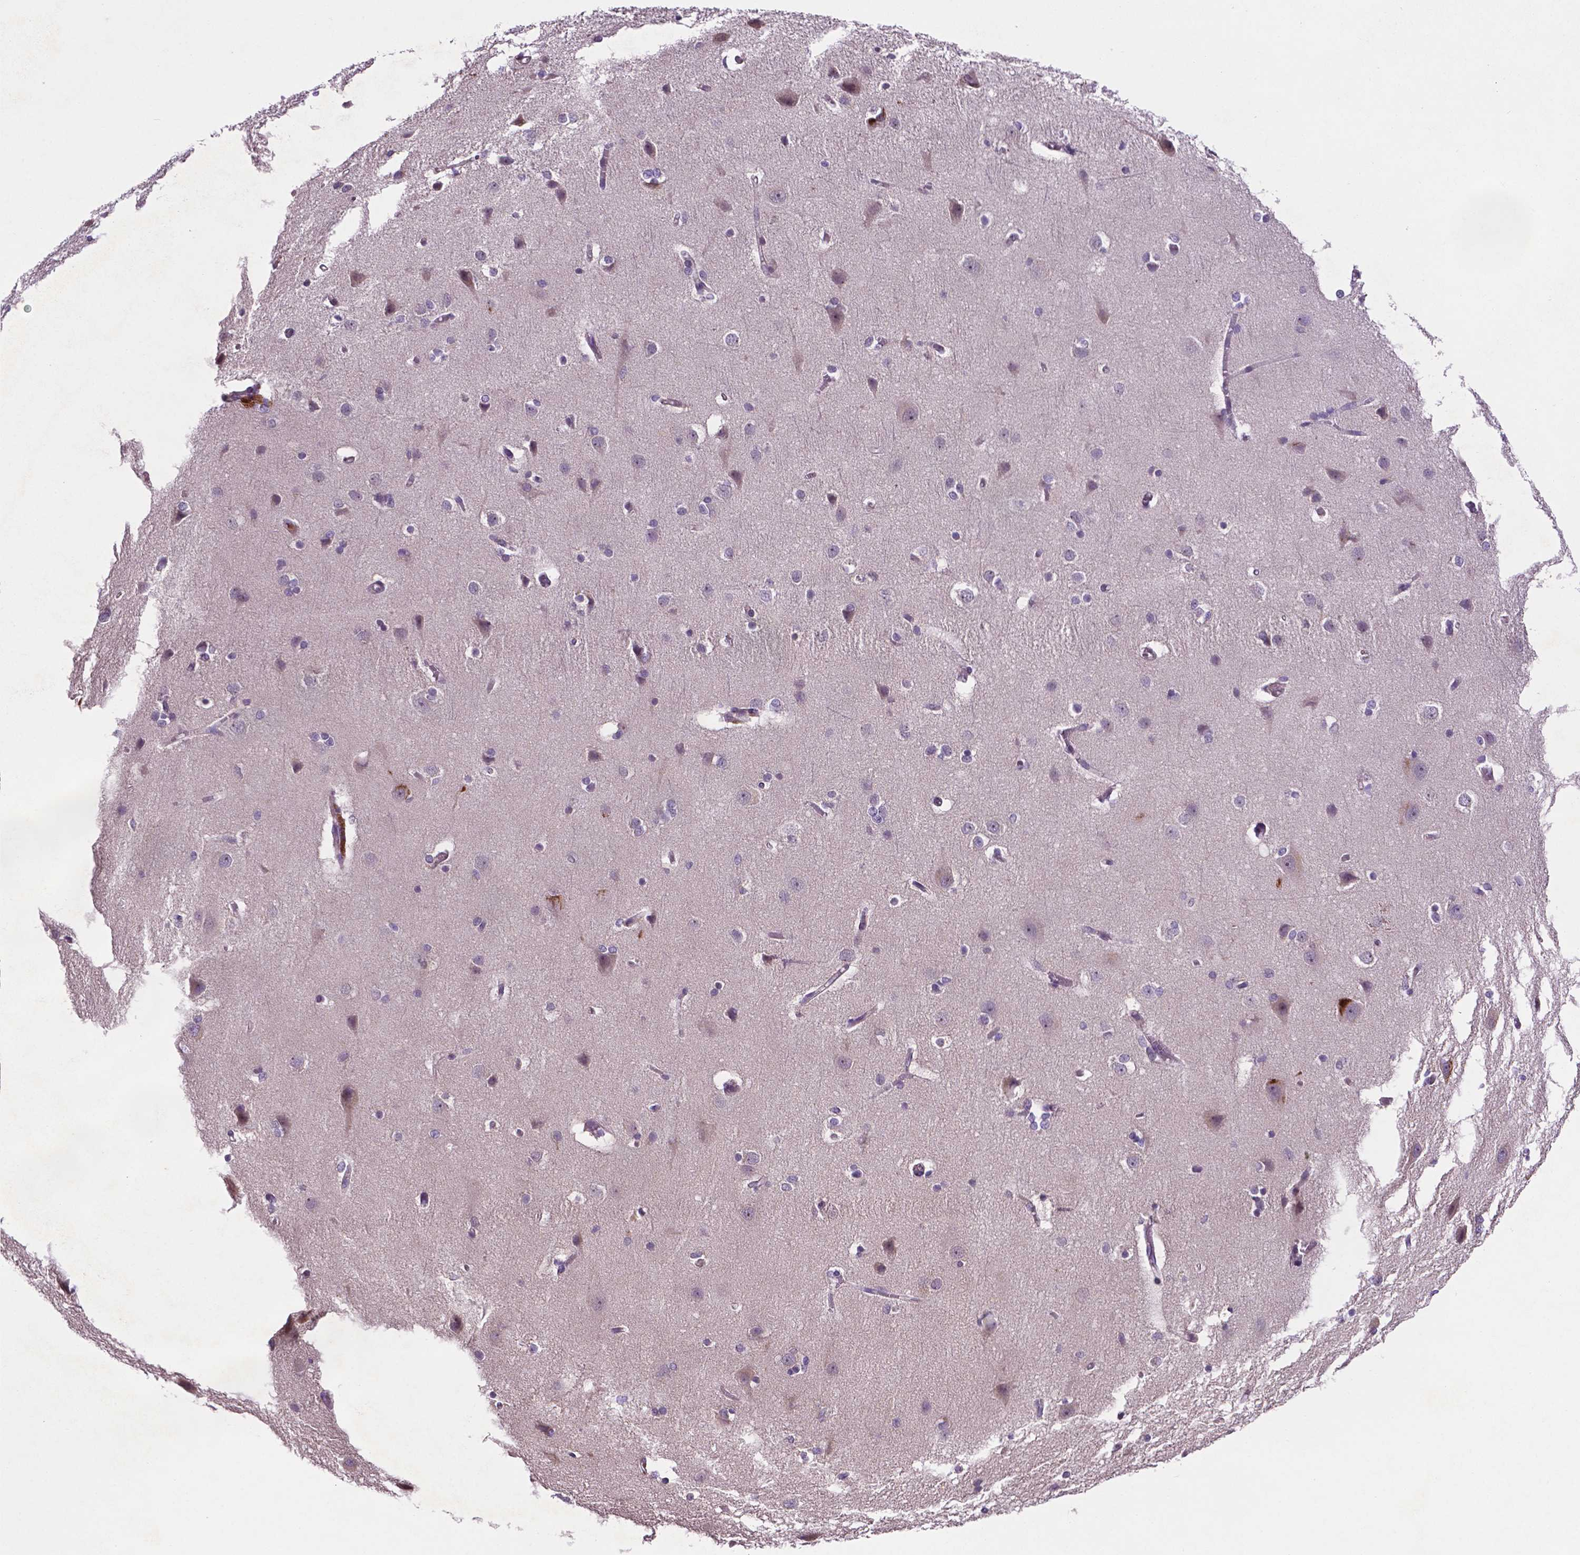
{"staining": {"intensity": "negative", "quantity": "none", "location": "none"}, "tissue": "cerebral cortex", "cell_type": "Endothelial cells", "image_type": "normal", "snomed": [{"axis": "morphology", "description": "Normal tissue, NOS"}, {"axis": "topography", "description": "Cerebral cortex"}], "caption": "A high-resolution image shows immunohistochemistry staining of unremarkable cerebral cortex, which displays no significant staining in endothelial cells.", "gene": "TM4SF20", "patient": {"sex": "male", "age": 37}}